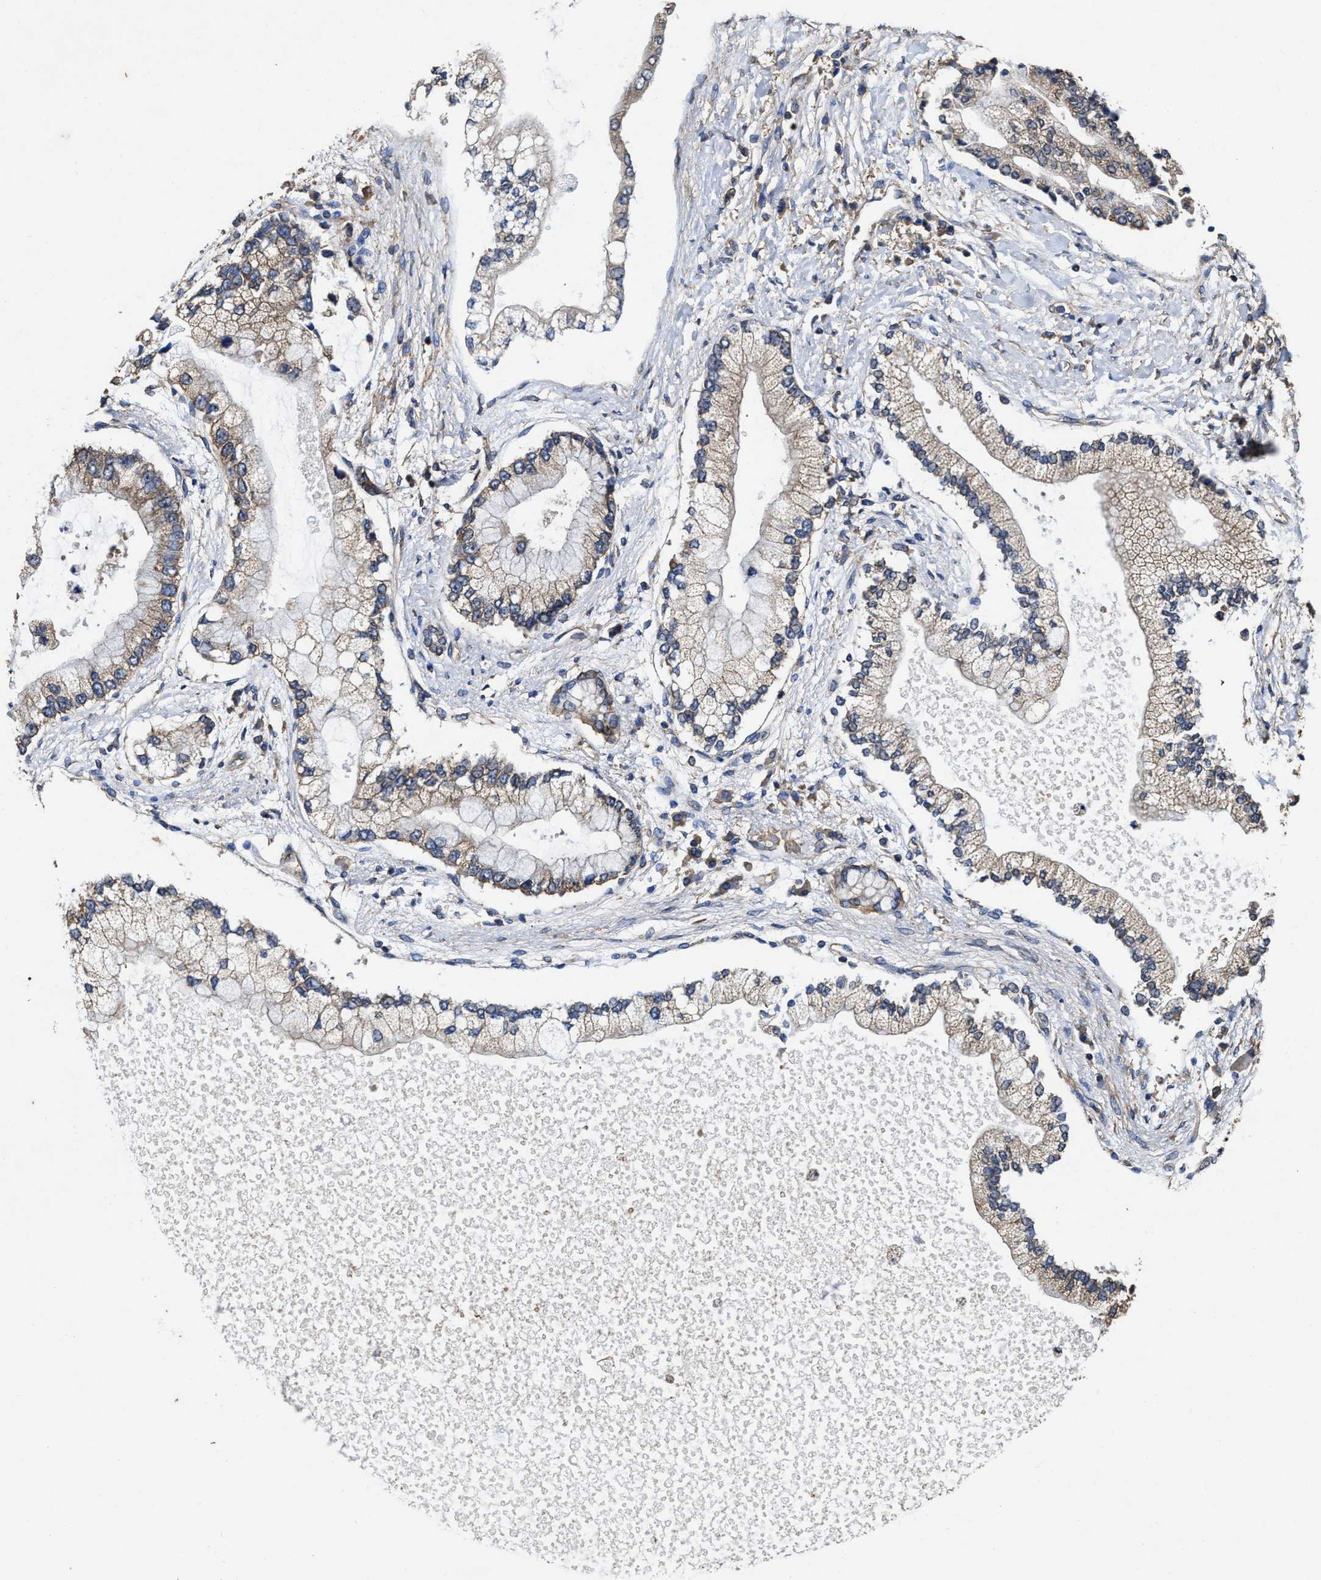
{"staining": {"intensity": "weak", "quantity": "25%-75%", "location": "cytoplasmic/membranous"}, "tissue": "liver cancer", "cell_type": "Tumor cells", "image_type": "cancer", "snomed": [{"axis": "morphology", "description": "Cholangiocarcinoma"}, {"axis": "topography", "description": "Liver"}], "caption": "DAB (3,3'-diaminobenzidine) immunohistochemical staining of human cholangiocarcinoma (liver) exhibits weak cytoplasmic/membranous protein expression in approximately 25%-75% of tumor cells. (DAB (3,3'-diaminobenzidine) IHC, brown staining for protein, blue staining for nuclei).", "gene": "SFXN4", "patient": {"sex": "male", "age": 50}}